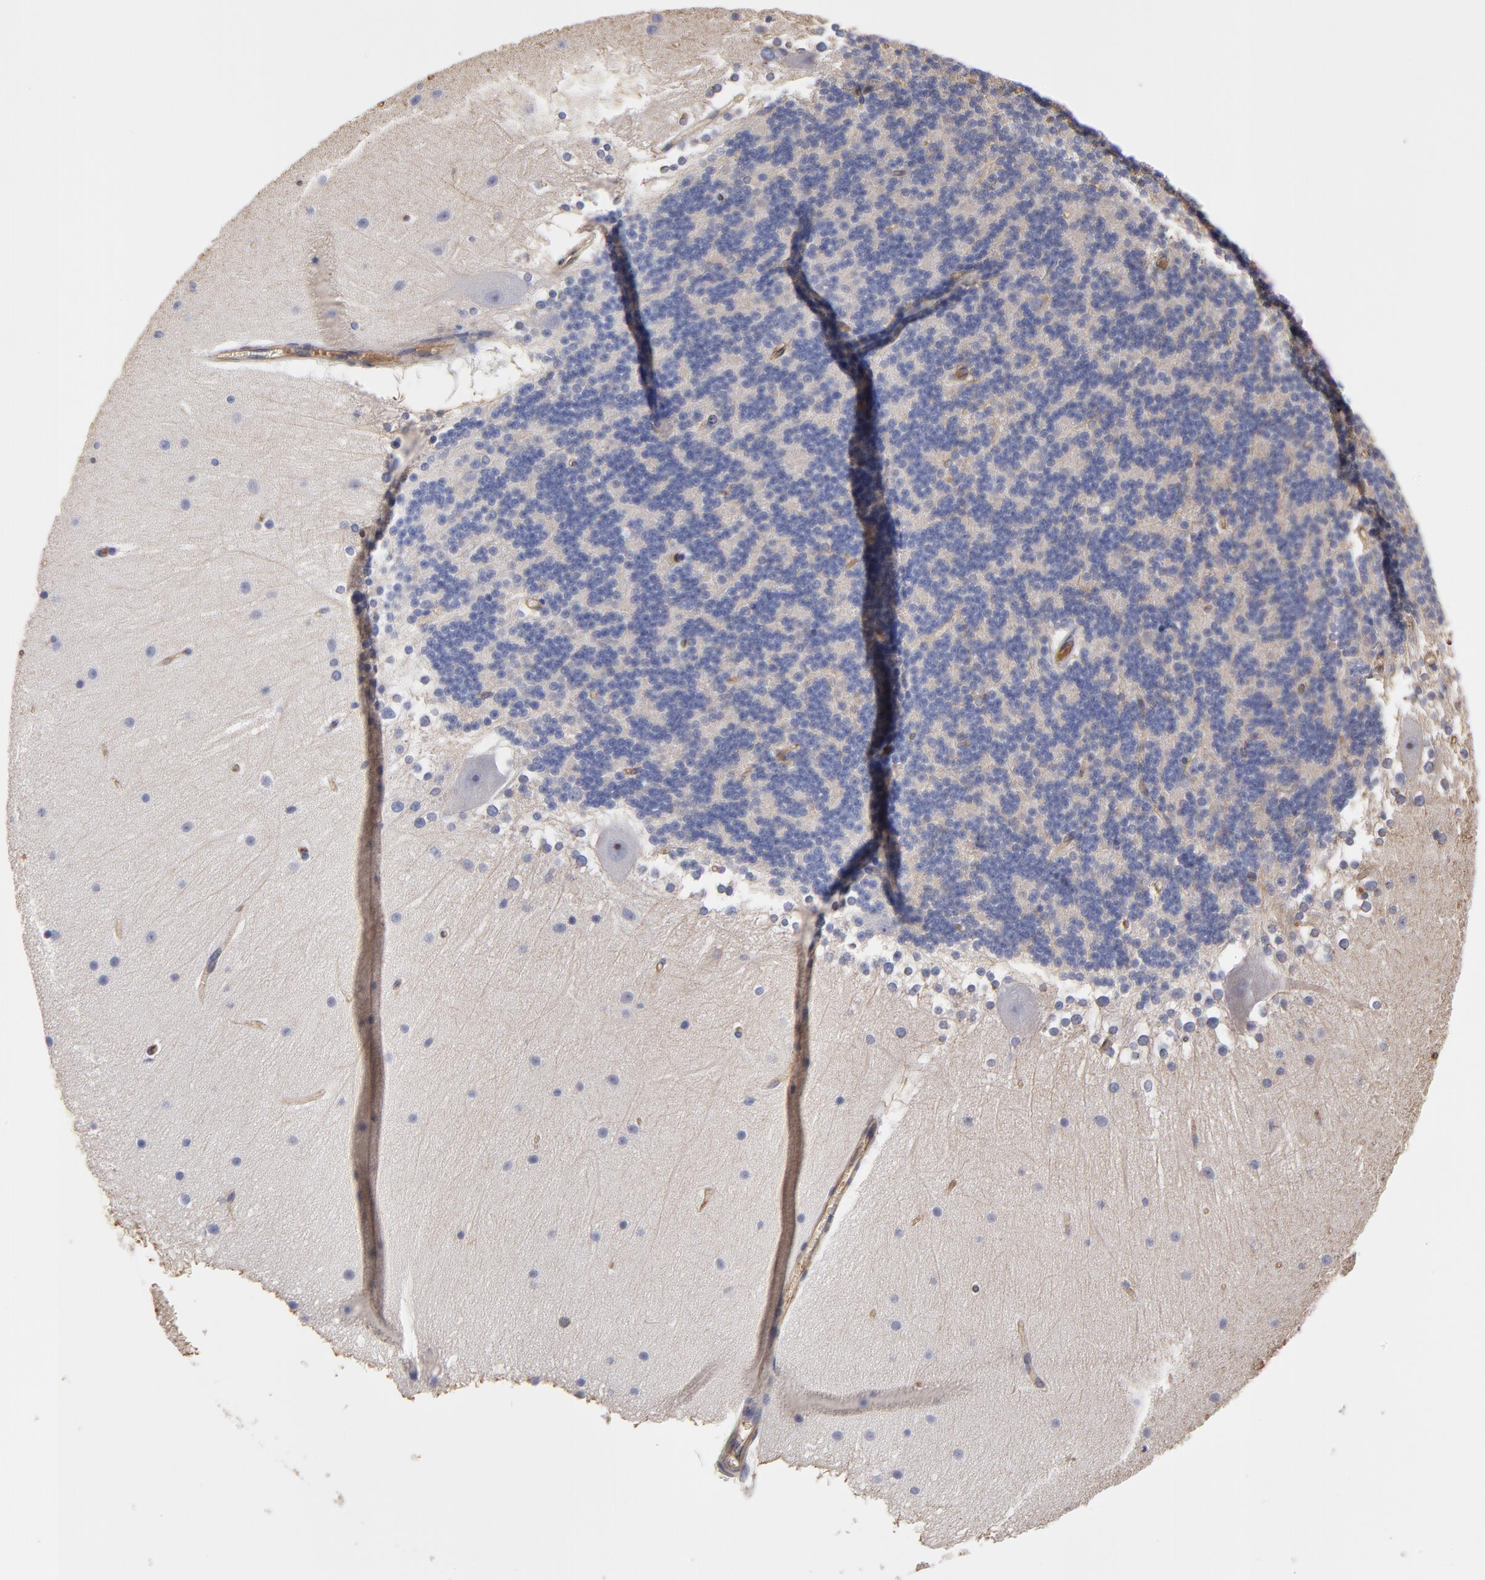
{"staining": {"intensity": "negative", "quantity": "none", "location": "none"}, "tissue": "cerebellum", "cell_type": "Cells in granular layer", "image_type": "normal", "snomed": [{"axis": "morphology", "description": "Normal tissue, NOS"}, {"axis": "topography", "description": "Cerebellum"}], "caption": "Cells in granular layer show no significant protein expression in normal cerebellum. (Stains: DAB (3,3'-diaminobenzidine) immunohistochemistry (IHC) with hematoxylin counter stain, Microscopy: brightfield microscopy at high magnification).", "gene": "LRCH2", "patient": {"sex": "female", "age": 19}}